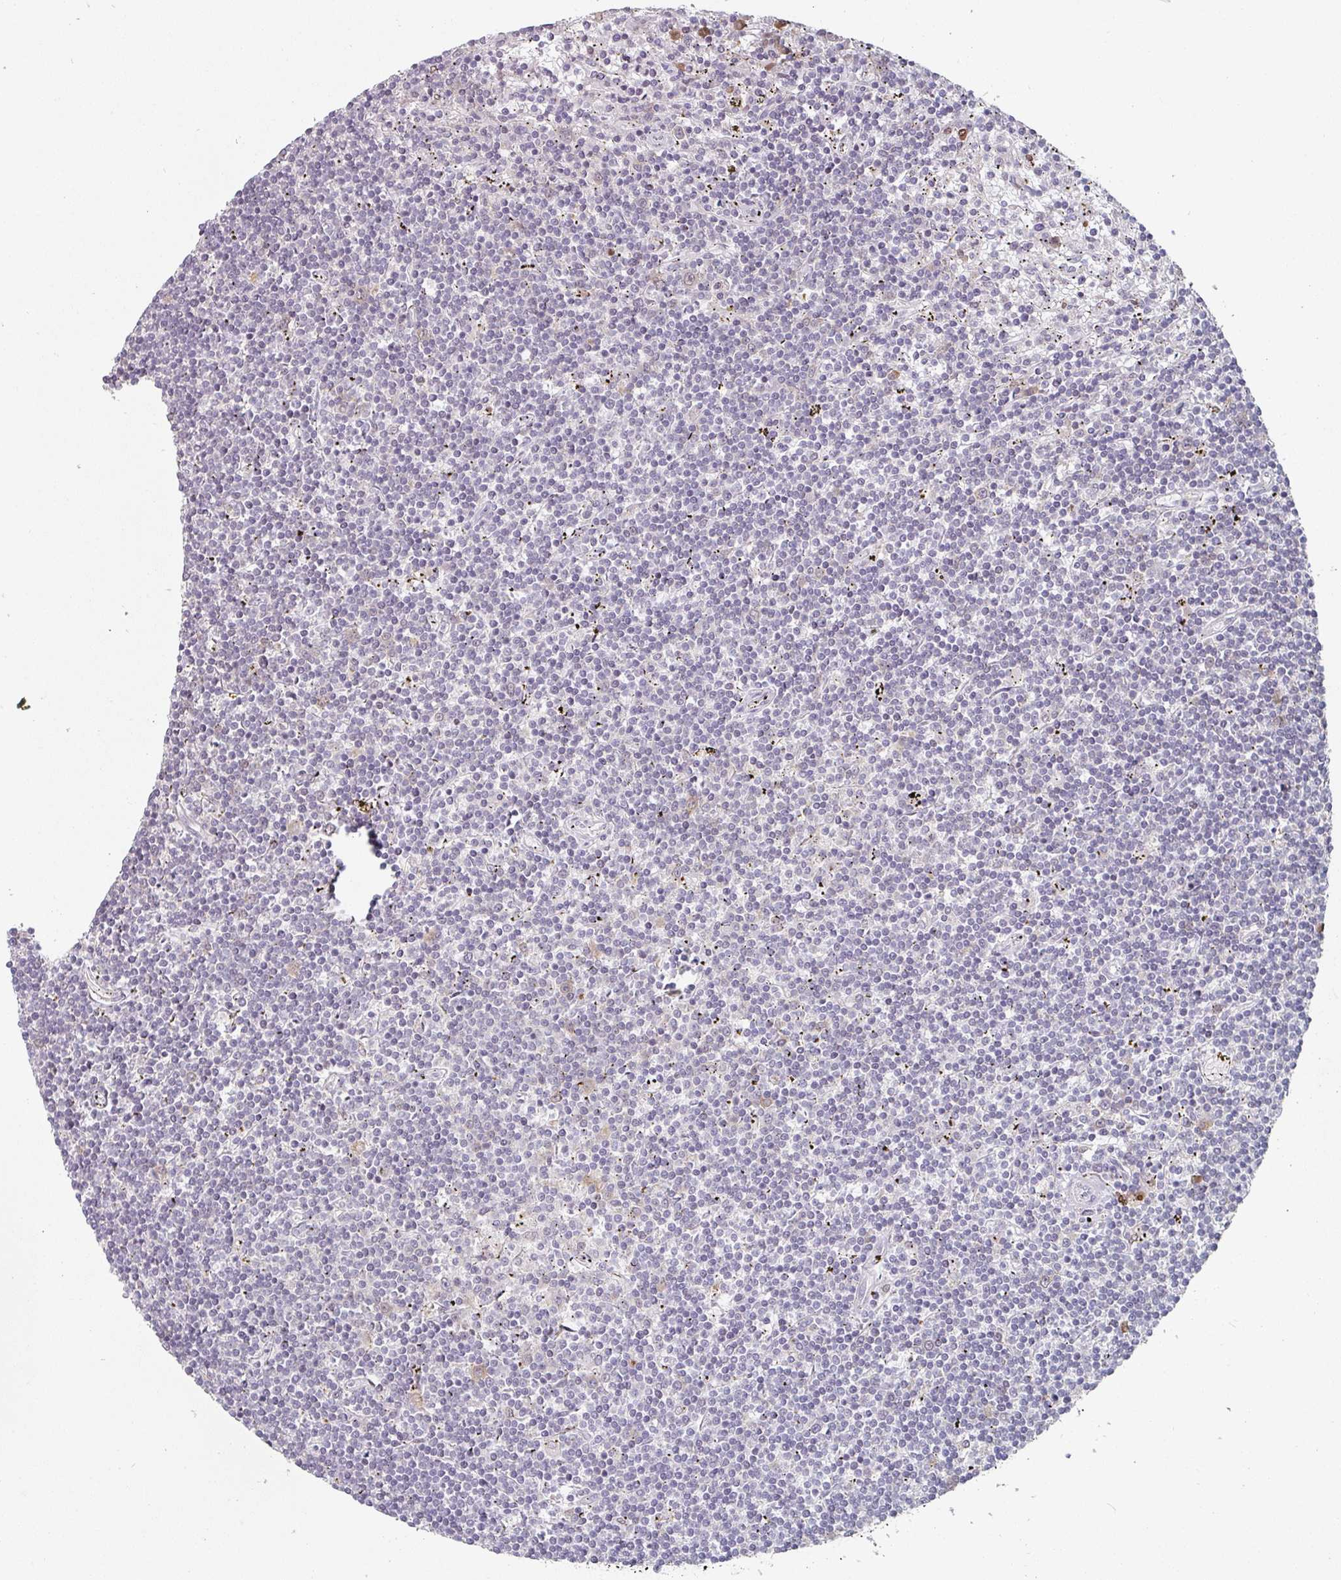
{"staining": {"intensity": "negative", "quantity": "none", "location": "none"}, "tissue": "lymphoma", "cell_type": "Tumor cells", "image_type": "cancer", "snomed": [{"axis": "morphology", "description": "Malignant lymphoma, non-Hodgkin's type, Low grade"}, {"axis": "topography", "description": "Spleen"}], "caption": "High magnification brightfield microscopy of lymphoma stained with DAB (3,3'-diaminobenzidine) (brown) and counterstained with hematoxylin (blue): tumor cells show no significant positivity. Brightfield microscopy of IHC stained with DAB (3,3'-diaminobenzidine) (brown) and hematoxylin (blue), captured at high magnification.", "gene": "ZBTB6", "patient": {"sex": "male", "age": 76}}